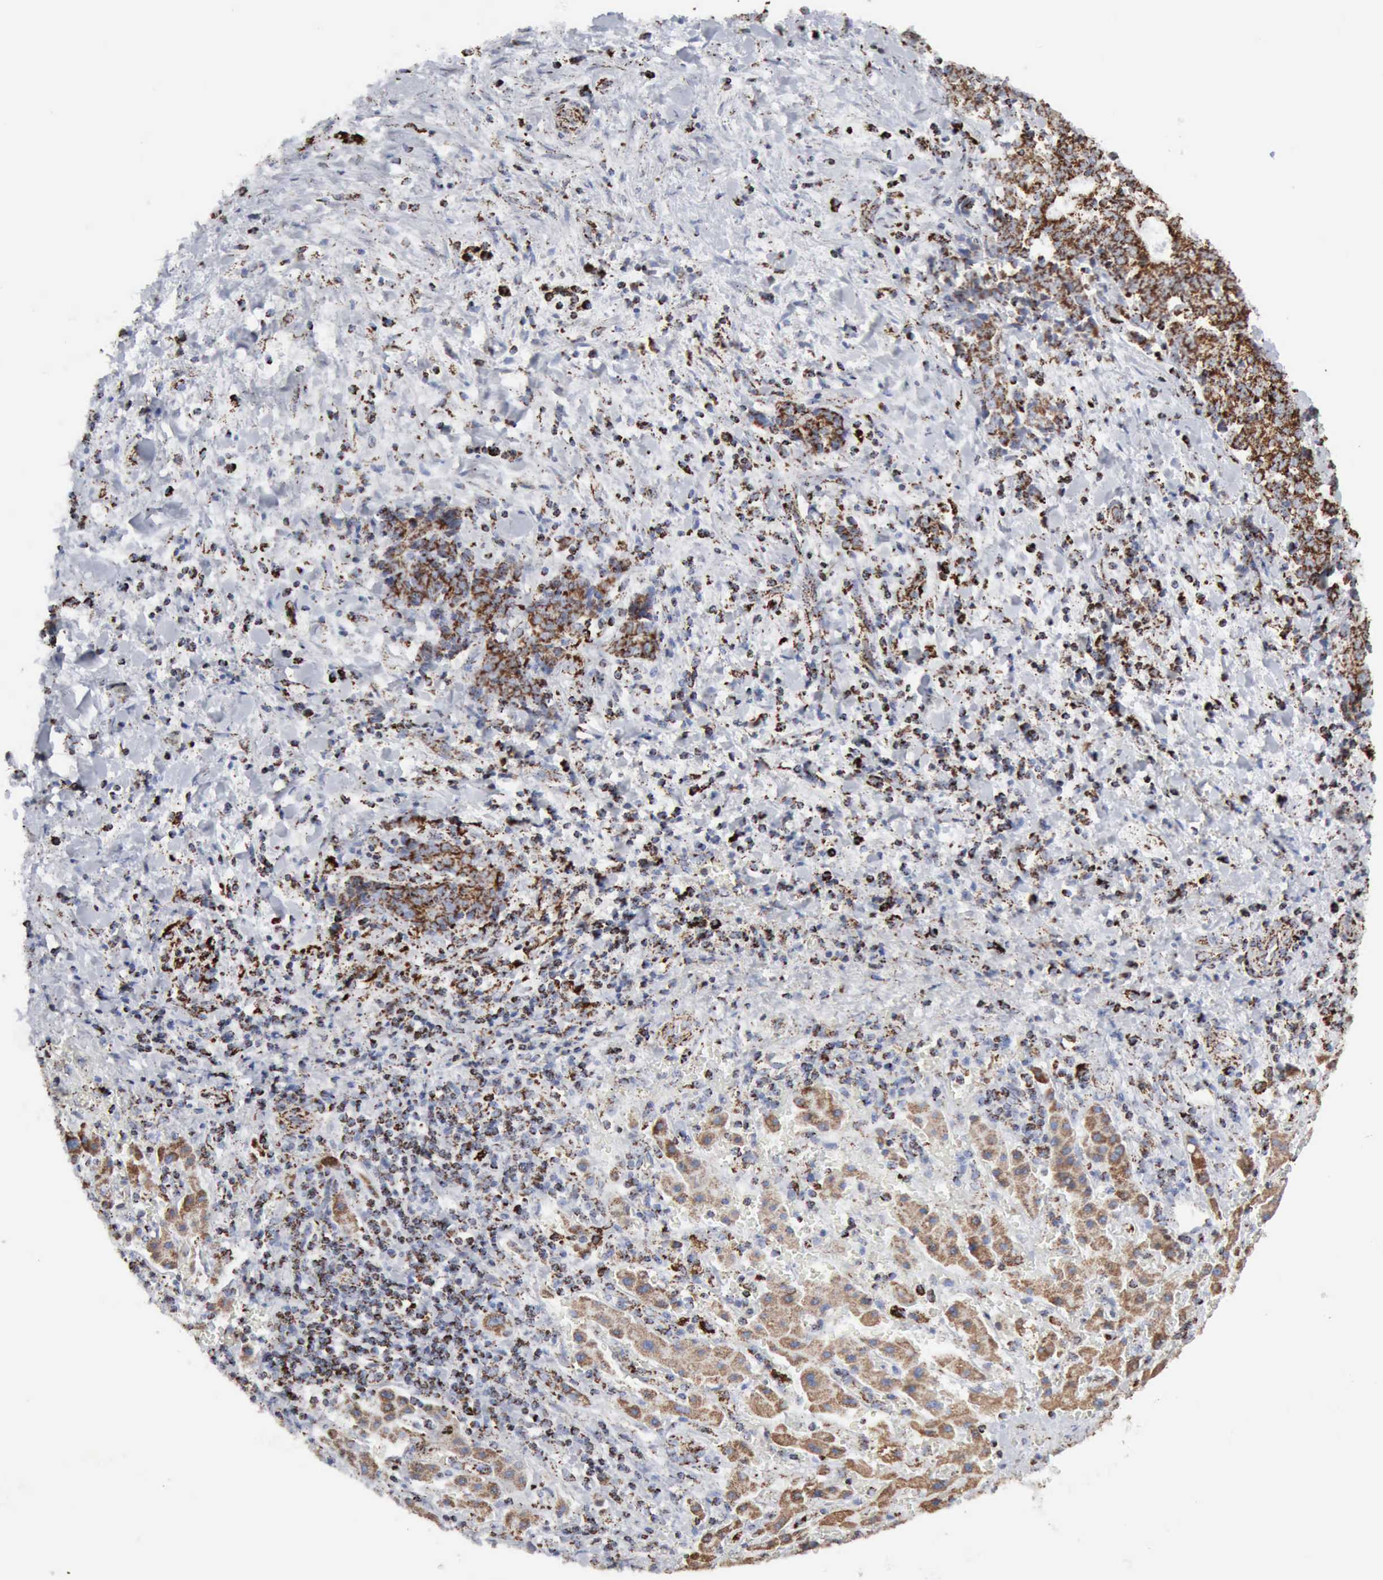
{"staining": {"intensity": "moderate", "quantity": ">75%", "location": "cytoplasmic/membranous"}, "tissue": "liver cancer", "cell_type": "Tumor cells", "image_type": "cancer", "snomed": [{"axis": "morphology", "description": "Cholangiocarcinoma"}, {"axis": "topography", "description": "Liver"}], "caption": "Liver cancer (cholangiocarcinoma) stained for a protein displays moderate cytoplasmic/membranous positivity in tumor cells.", "gene": "ACO2", "patient": {"sex": "male", "age": 57}}